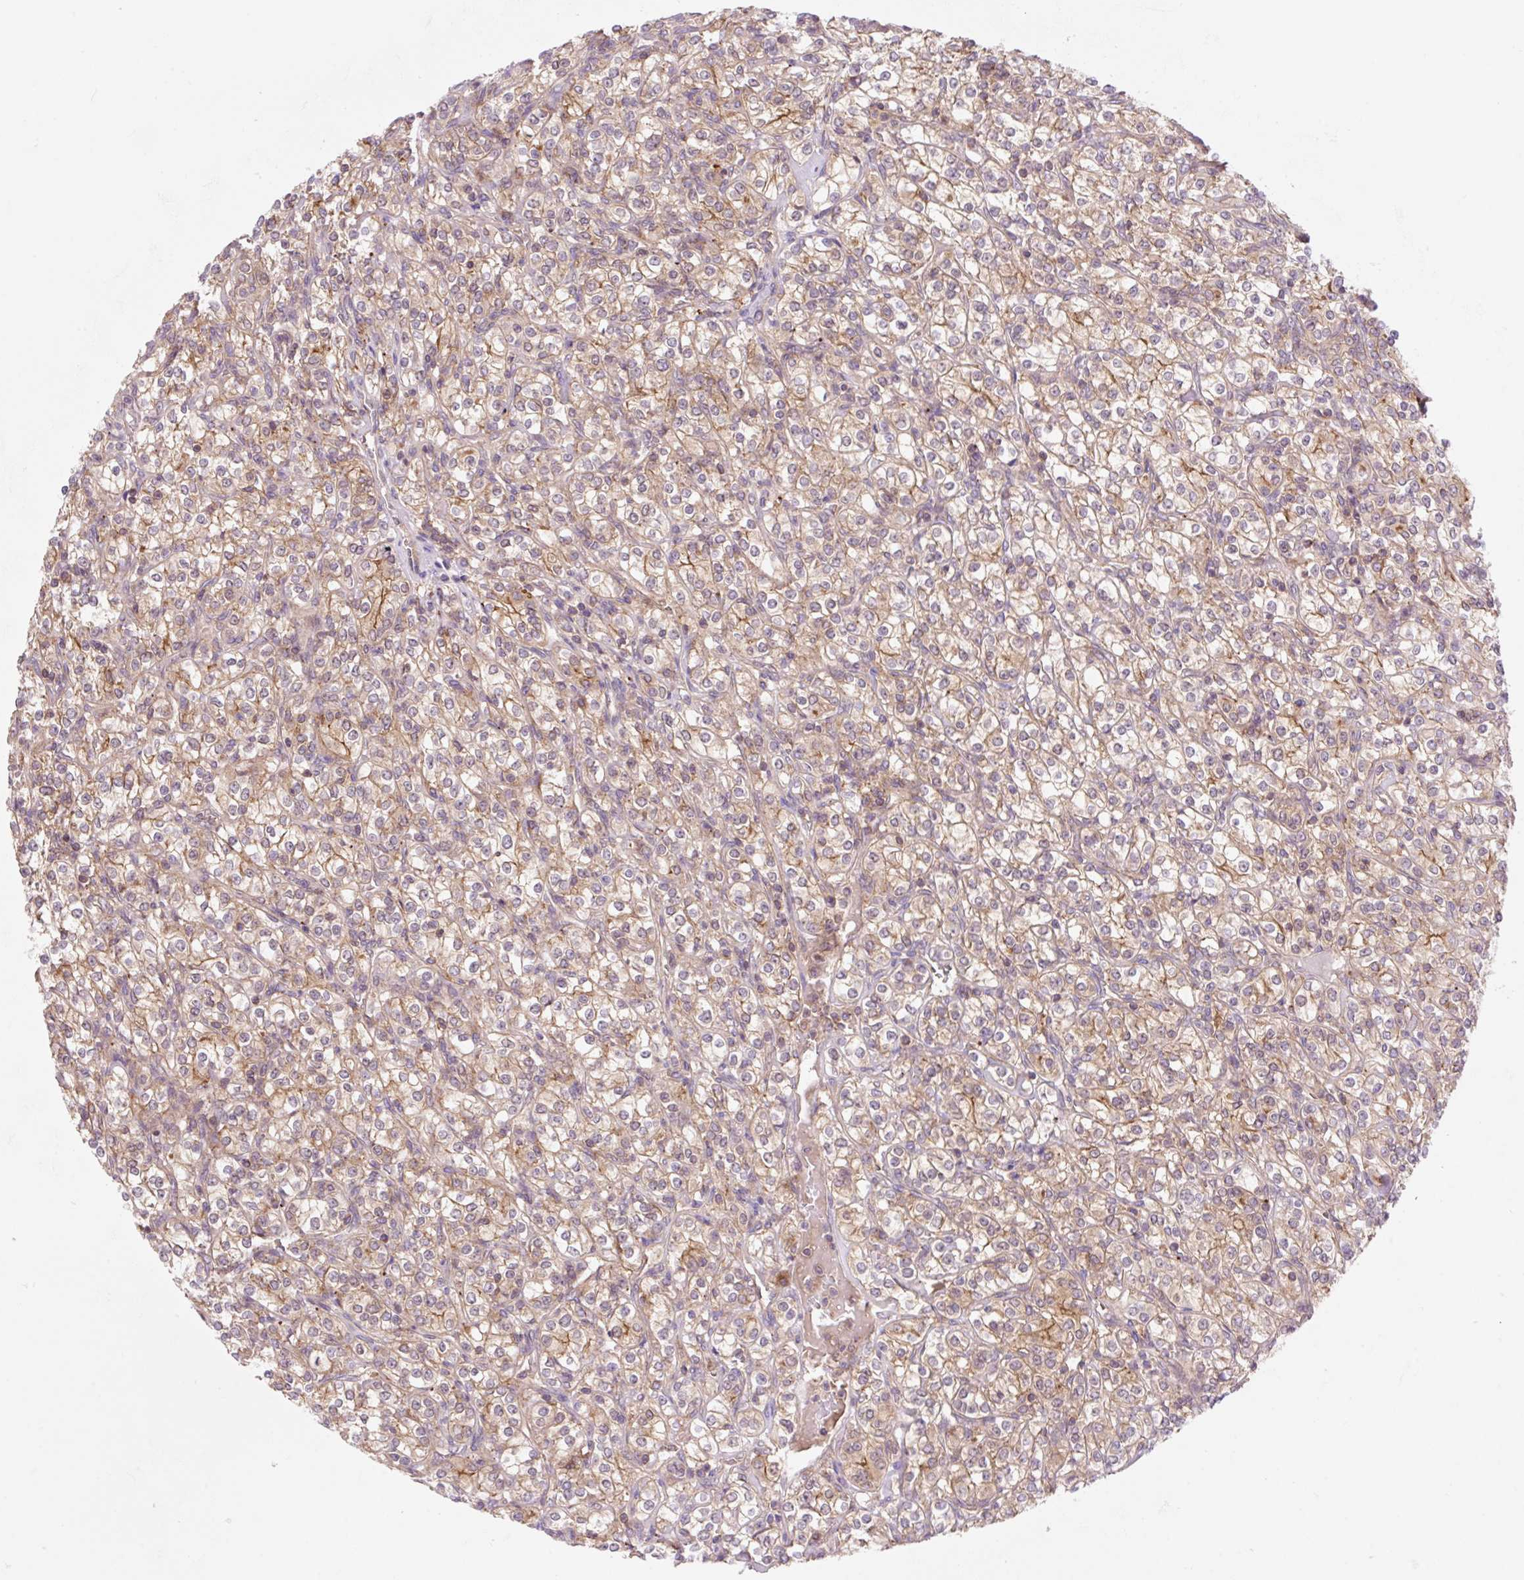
{"staining": {"intensity": "weak", "quantity": ">75%", "location": "cytoplasmic/membranous"}, "tissue": "renal cancer", "cell_type": "Tumor cells", "image_type": "cancer", "snomed": [{"axis": "morphology", "description": "Adenocarcinoma, NOS"}, {"axis": "topography", "description": "Kidney"}], "caption": "Approximately >75% of tumor cells in renal cancer (adenocarcinoma) show weak cytoplasmic/membranous protein expression as visualized by brown immunohistochemical staining.", "gene": "VPS4A", "patient": {"sex": "male", "age": 77}}